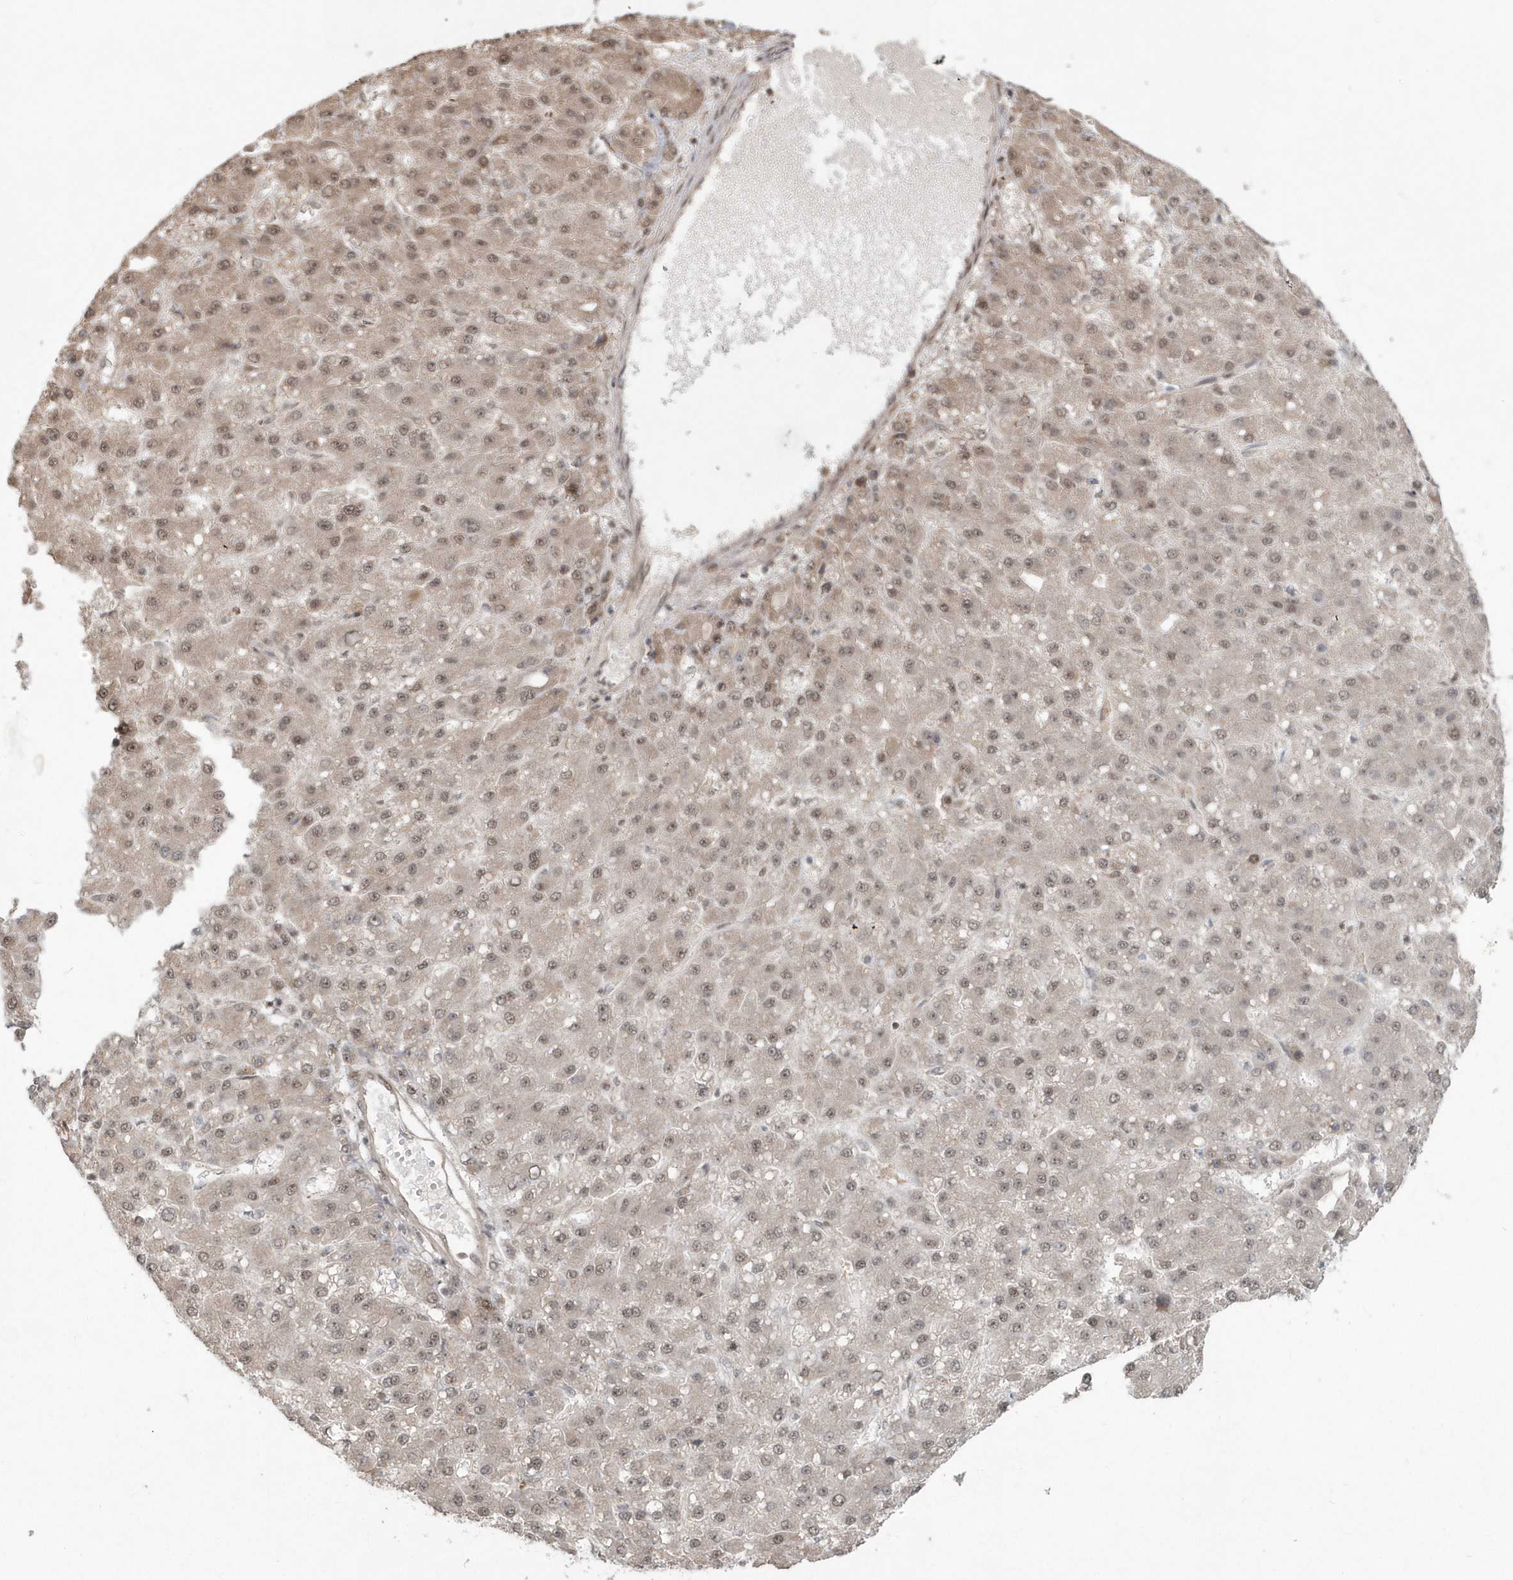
{"staining": {"intensity": "weak", "quantity": ">75%", "location": "cytoplasmic/membranous,nuclear"}, "tissue": "liver cancer", "cell_type": "Tumor cells", "image_type": "cancer", "snomed": [{"axis": "morphology", "description": "Carcinoma, Hepatocellular, NOS"}, {"axis": "topography", "description": "Liver"}], "caption": "Tumor cells reveal low levels of weak cytoplasmic/membranous and nuclear staining in approximately >75% of cells in hepatocellular carcinoma (liver). The staining was performed using DAB to visualize the protein expression in brown, while the nuclei were stained in blue with hematoxylin (Magnification: 20x).", "gene": "EPB41L4A", "patient": {"sex": "male", "age": 67}}